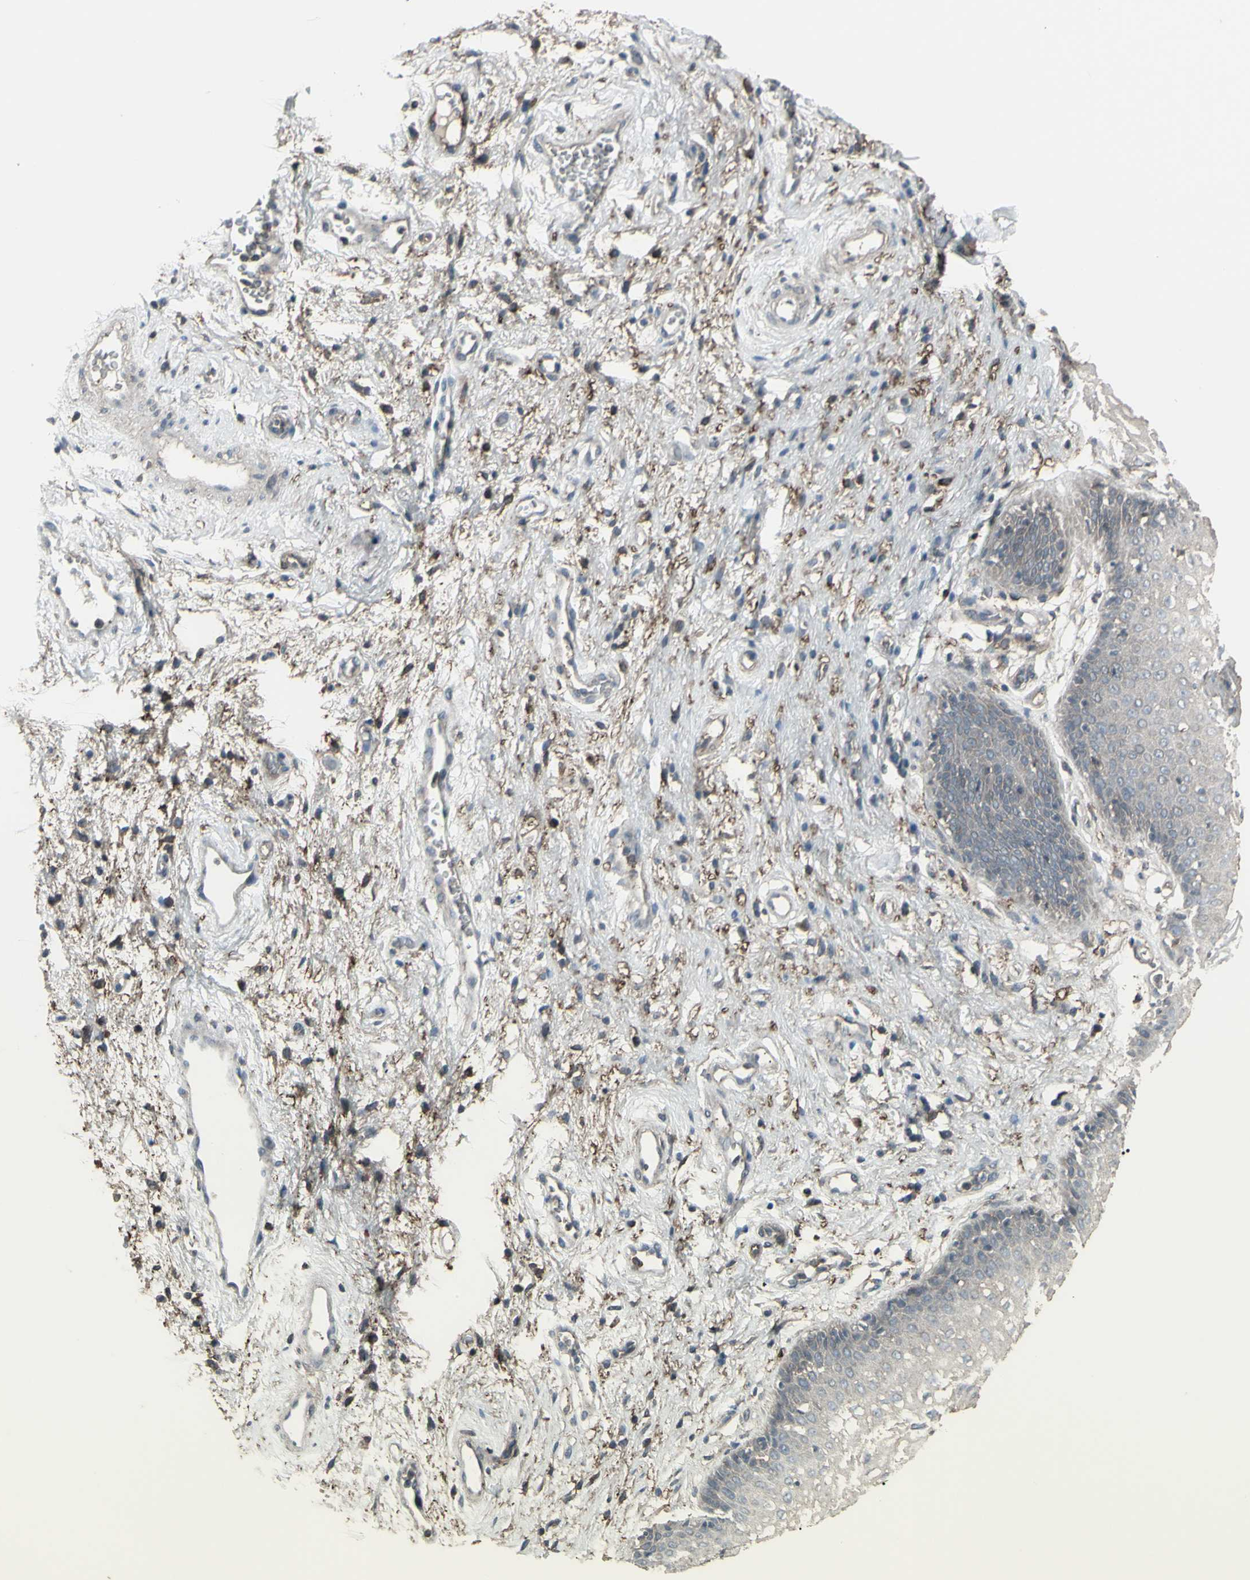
{"staining": {"intensity": "weak", "quantity": ">75%", "location": "cytoplasmic/membranous"}, "tissue": "vagina", "cell_type": "Squamous epithelial cells", "image_type": "normal", "snomed": [{"axis": "morphology", "description": "Normal tissue, NOS"}, {"axis": "topography", "description": "Vagina"}], "caption": "Weak cytoplasmic/membranous protein positivity is seen in approximately >75% of squamous epithelial cells in vagina.", "gene": "SMO", "patient": {"sex": "female", "age": 34}}